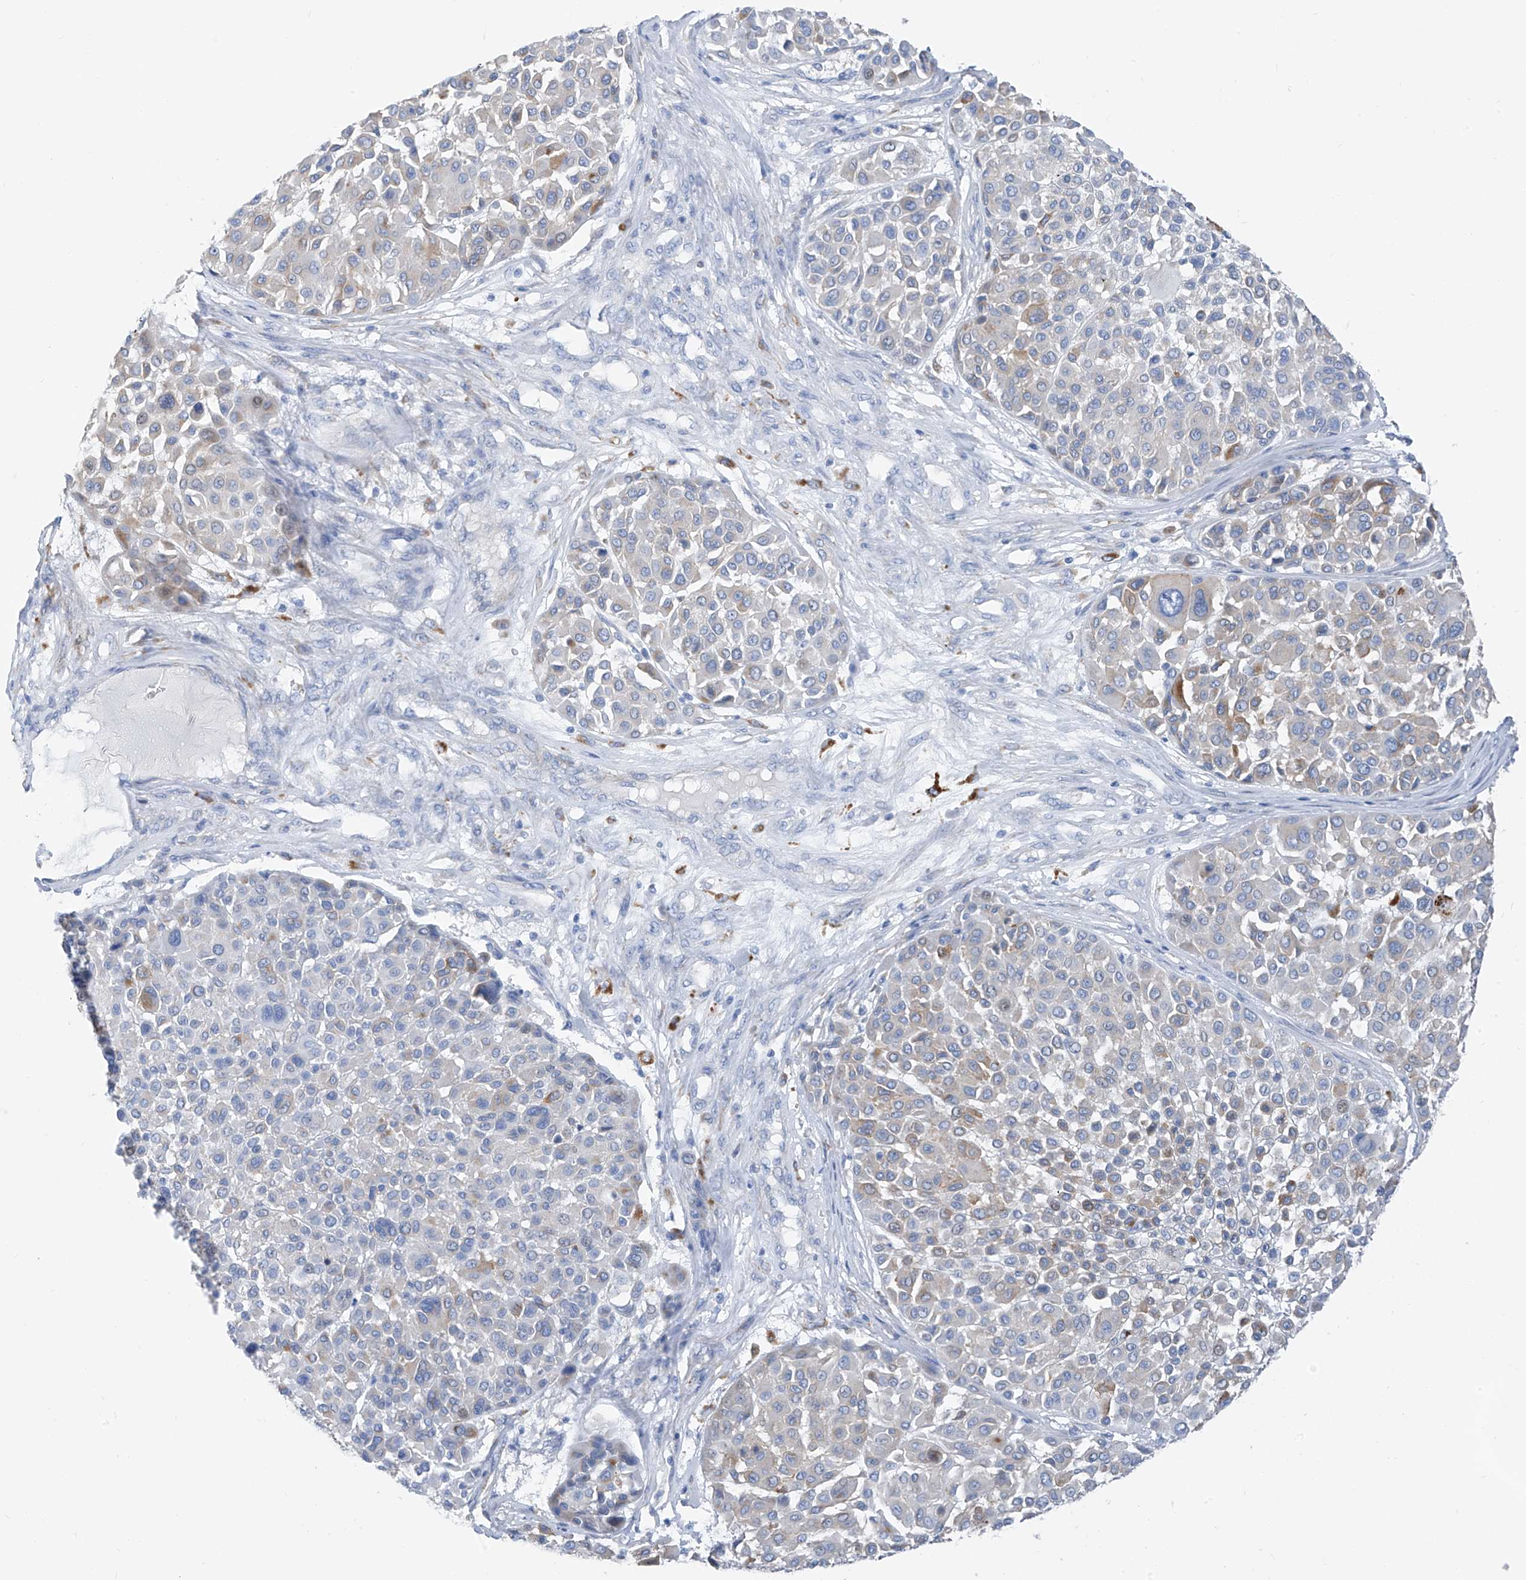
{"staining": {"intensity": "weak", "quantity": "<25%", "location": "cytoplasmic/membranous"}, "tissue": "melanoma", "cell_type": "Tumor cells", "image_type": "cancer", "snomed": [{"axis": "morphology", "description": "Malignant melanoma, Metastatic site"}, {"axis": "topography", "description": "Soft tissue"}], "caption": "Photomicrograph shows no protein expression in tumor cells of melanoma tissue. (DAB immunohistochemistry (IHC), high magnification).", "gene": "GLMP", "patient": {"sex": "male", "age": 41}}